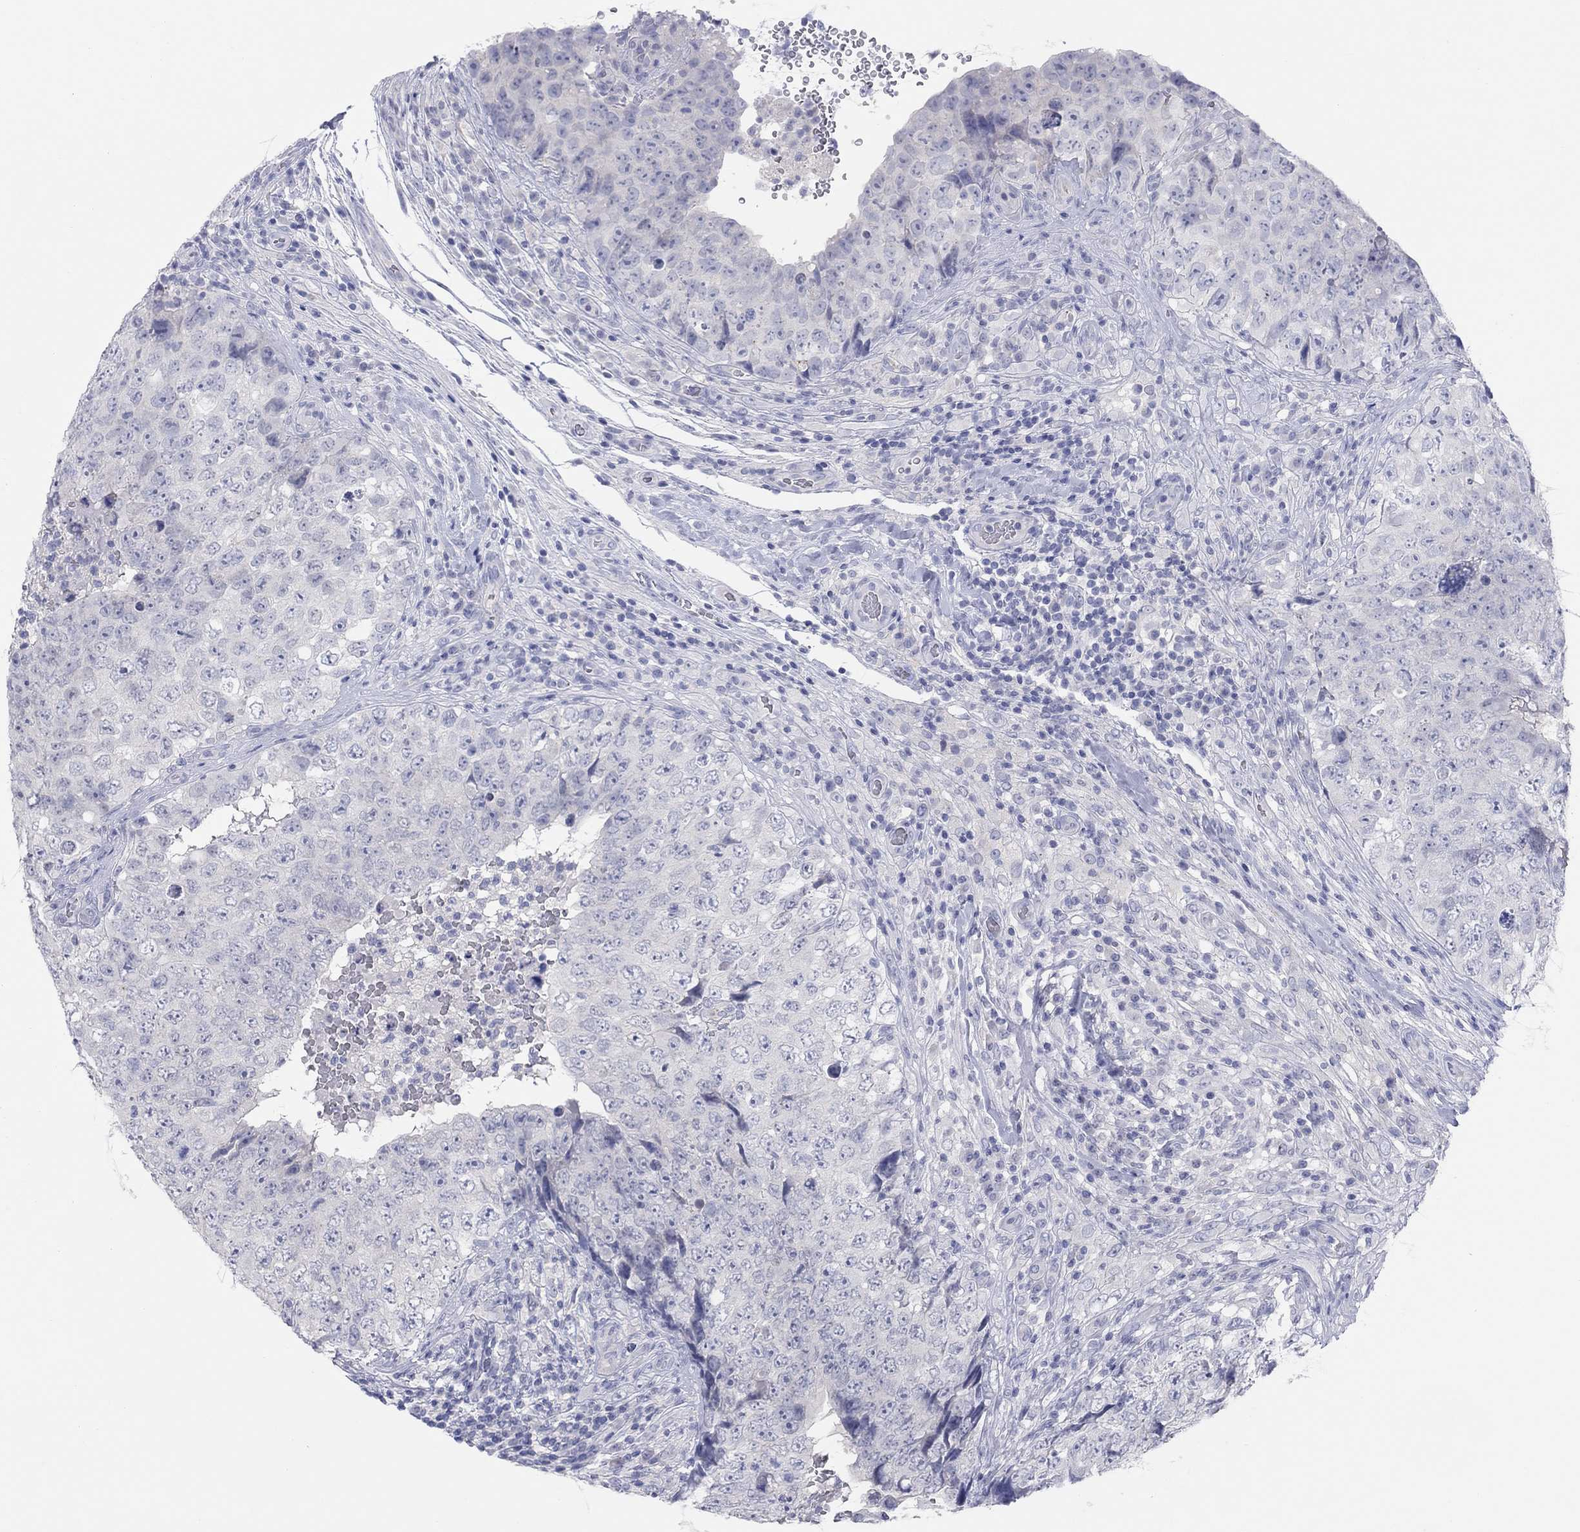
{"staining": {"intensity": "negative", "quantity": "none", "location": "none"}, "tissue": "testis cancer", "cell_type": "Tumor cells", "image_type": "cancer", "snomed": [{"axis": "morphology", "description": "Seminoma, NOS"}, {"axis": "topography", "description": "Testis"}], "caption": "DAB (3,3'-diaminobenzidine) immunohistochemical staining of seminoma (testis) shows no significant expression in tumor cells.", "gene": "CPNE6", "patient": {"sex": "male", "age": 34}}